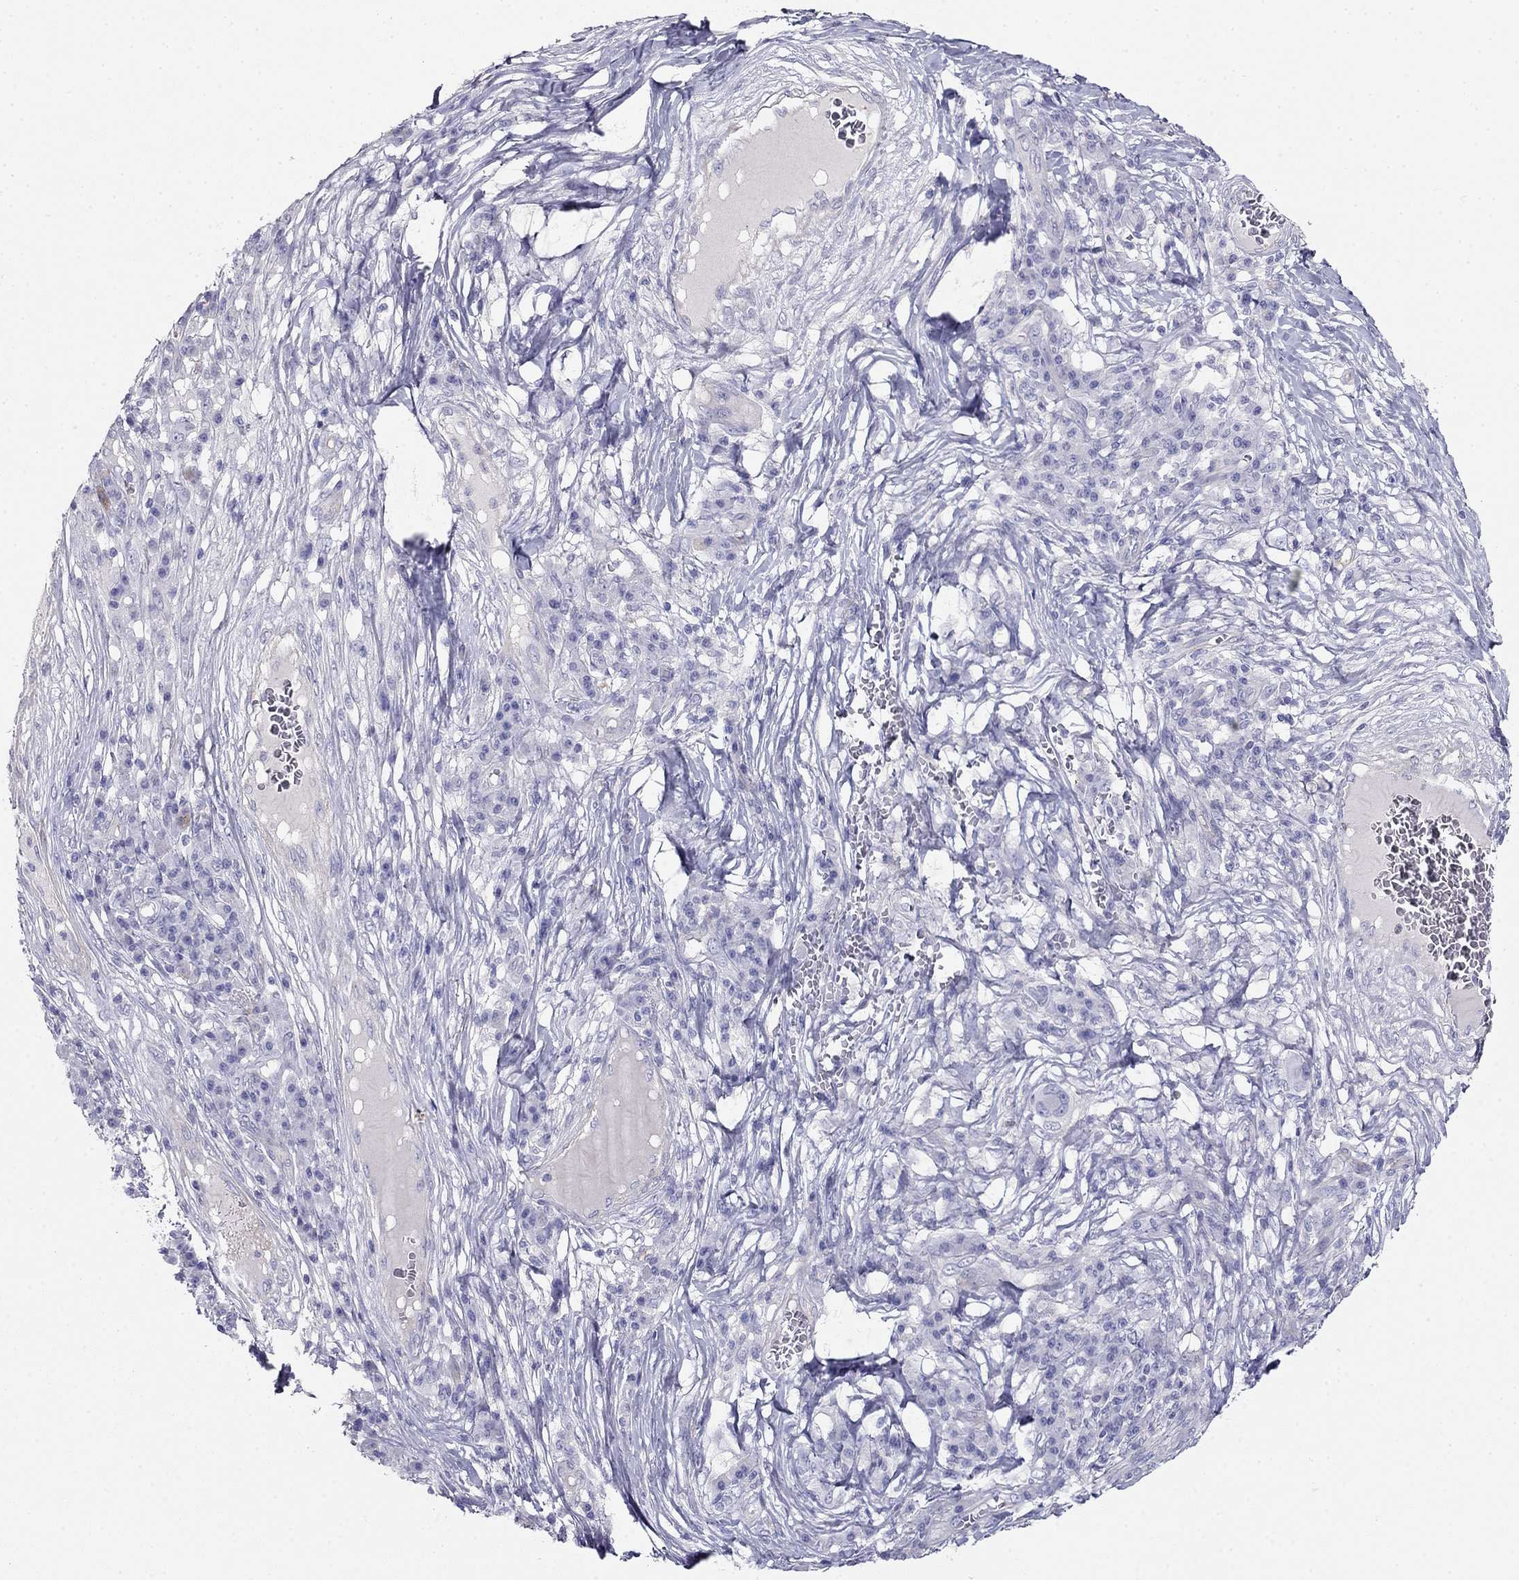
{"staining": {"intensity": "negative", "quantity": "none", "location": "none"}, "tissue": "melanoma", "cell_type": "Tumor cells", "image_type": "cancer", "snomed": [{"axis": "morphology", "description": "Malignant melanoma, NOS"}, {"axis": "topography", "description": "Skin"}], "caption": "Human melanoma stained for a protein using immunohistochemistry demonstrates no expression in tumor cells.", "gene": "LY6H", "patient": {"sex": "male", "age": 53}}